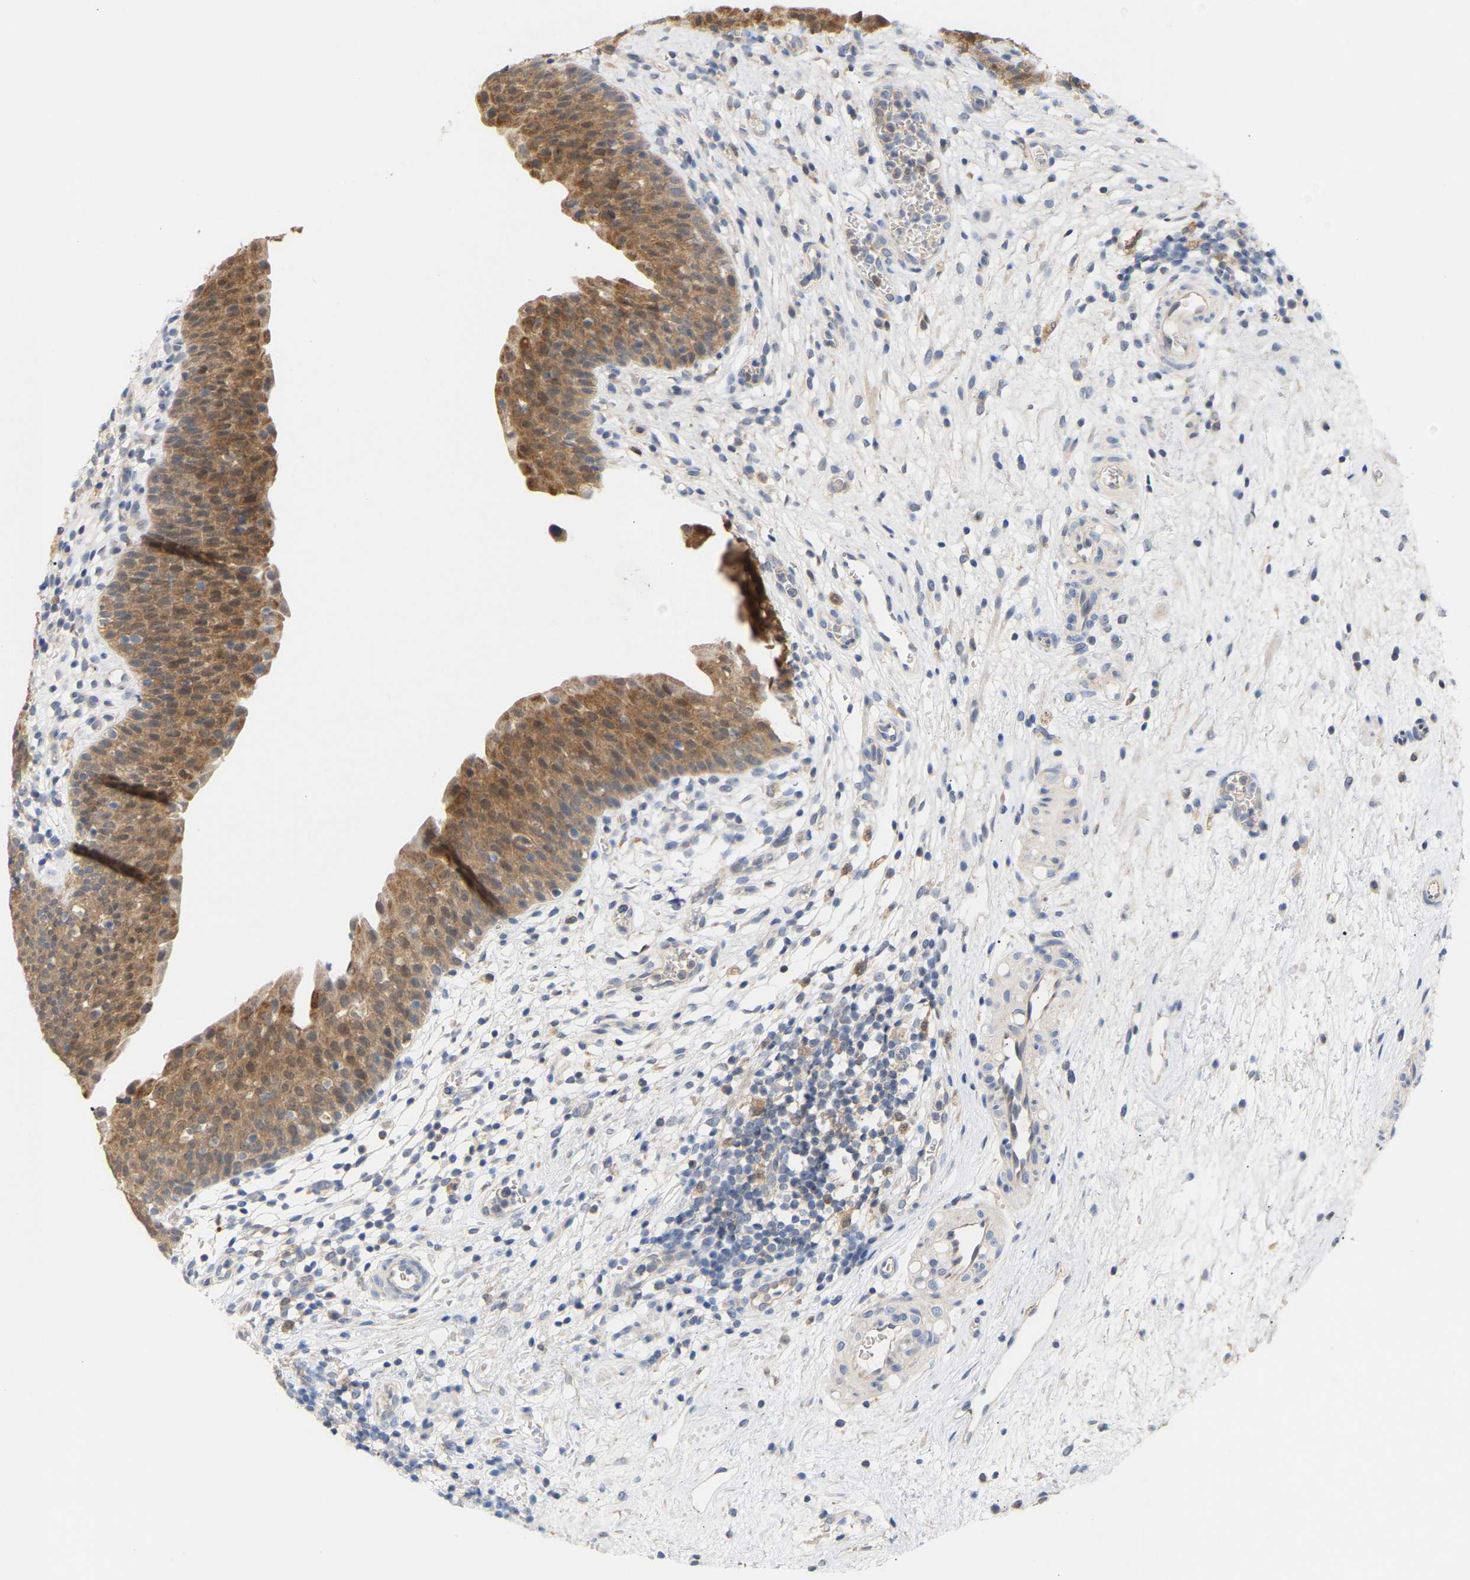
{"staining": {"intensity": "moderate", "quantity": ">75%", "location": "cytoplasmic/membranous"}, "tissue": "urinary bladder", "cell_type": "Urothelial cells", "image_type": "normal", "snomed": [{"axis": "morphology", "description": "Normal tissue, NOS"}, {"axis": "topography", "description": "Urinary bladder"}], "caption": "Immunohistochemistry (IHC) of benign urinary bladder reveals medium levels of moderate cytoplasmic/membranous positivity in about >75% of urothelial cells. (DAB (3,3'-diaminobenzidine) = brown stain, brightfield microscopy at high magnification).", "gene": "TPMT", "patient": {"sex": "male", "age": 37}}